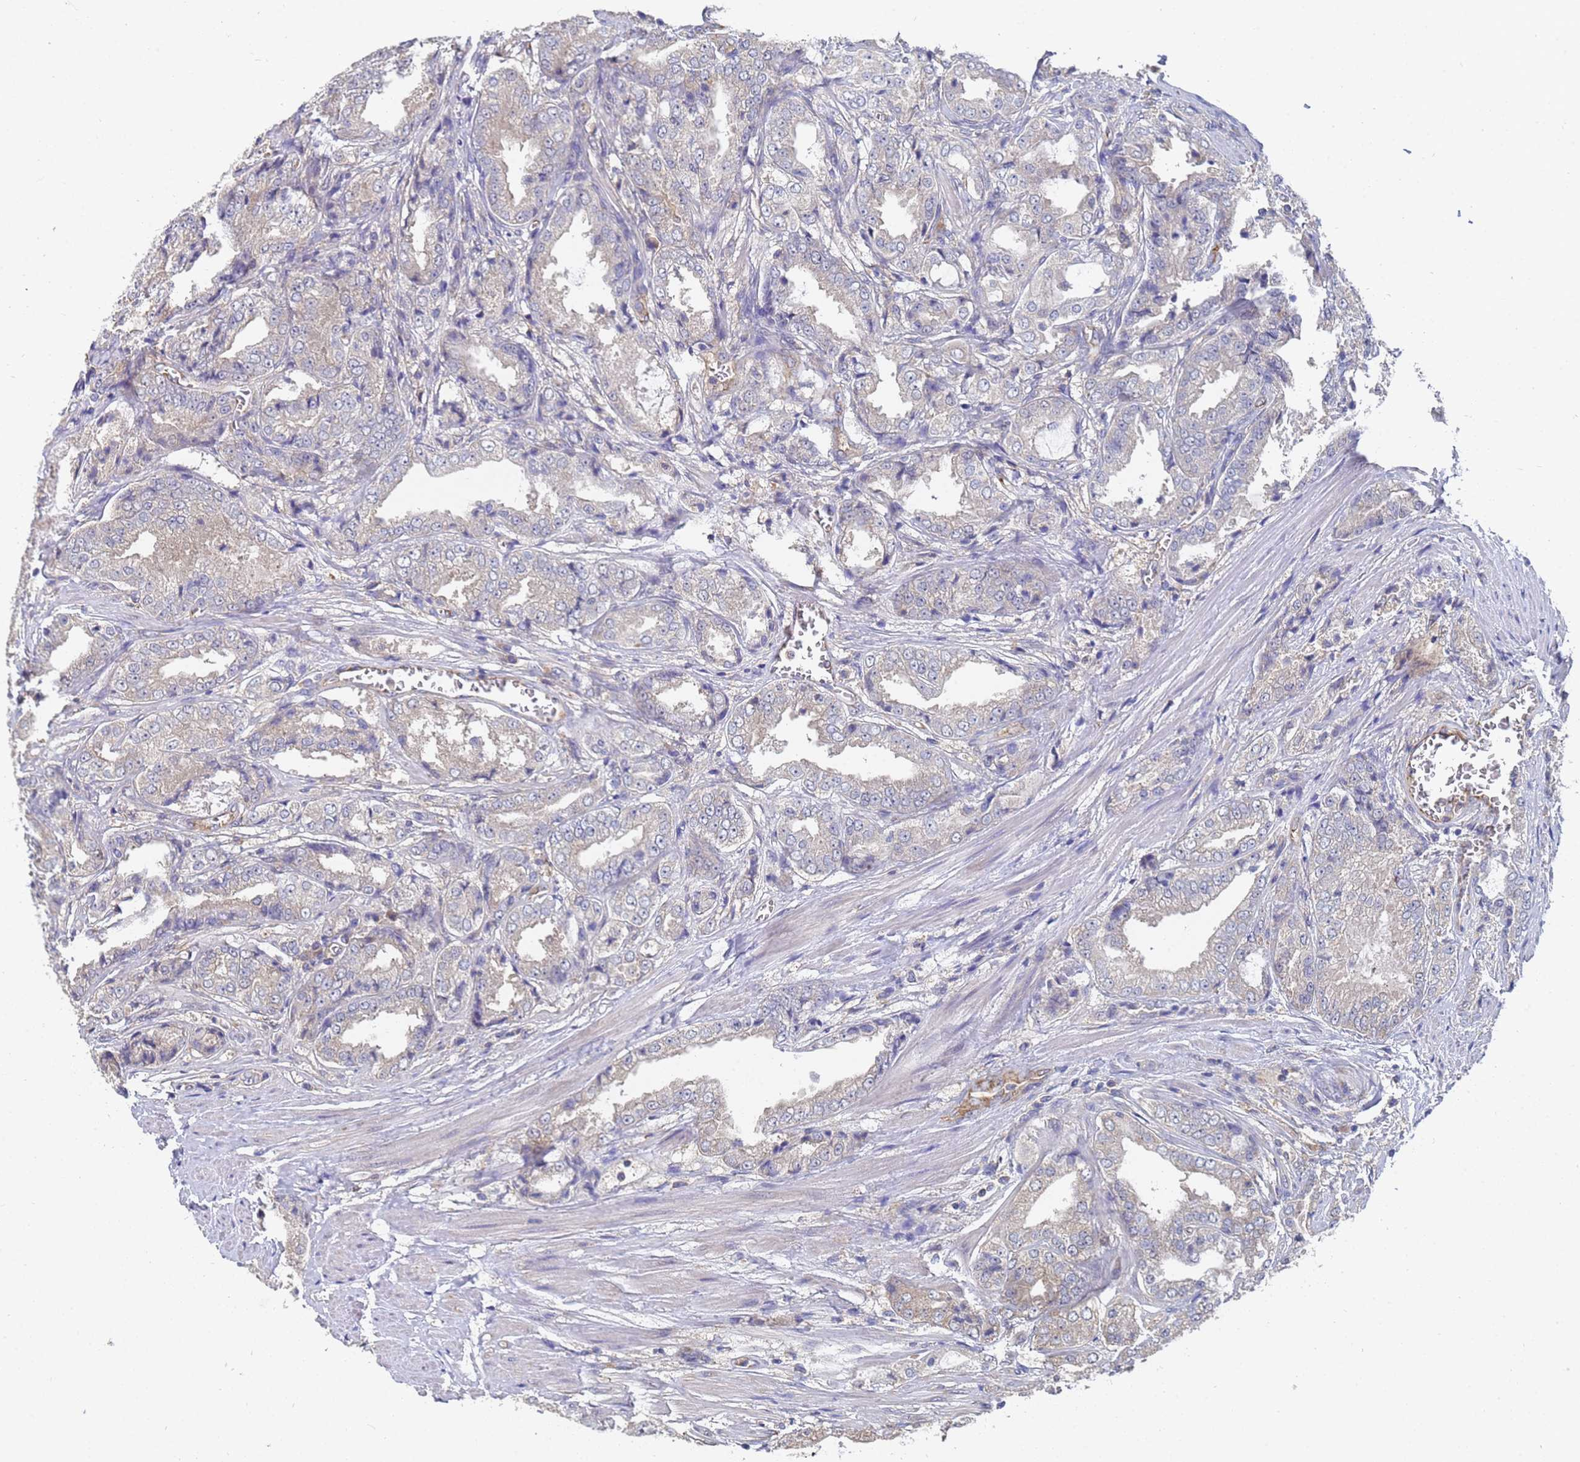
{"staining": {"intensity": "negative", "quantity": "none", "location": "none"}, "tissue": "prostate cancer", "cell_type": "Tumor cells", "image_type": "cancer", "snomed": [{"axis": "morphology", "description": "Adenocarcinoma, High grade"}, {"axis": "topography", "description": "Prostate"}], "caption": "There is no significant positivity in tumor cells of prostate cancer.", "gene": "ALS2CL", "patient": {"sex": "male", "age": 72}}